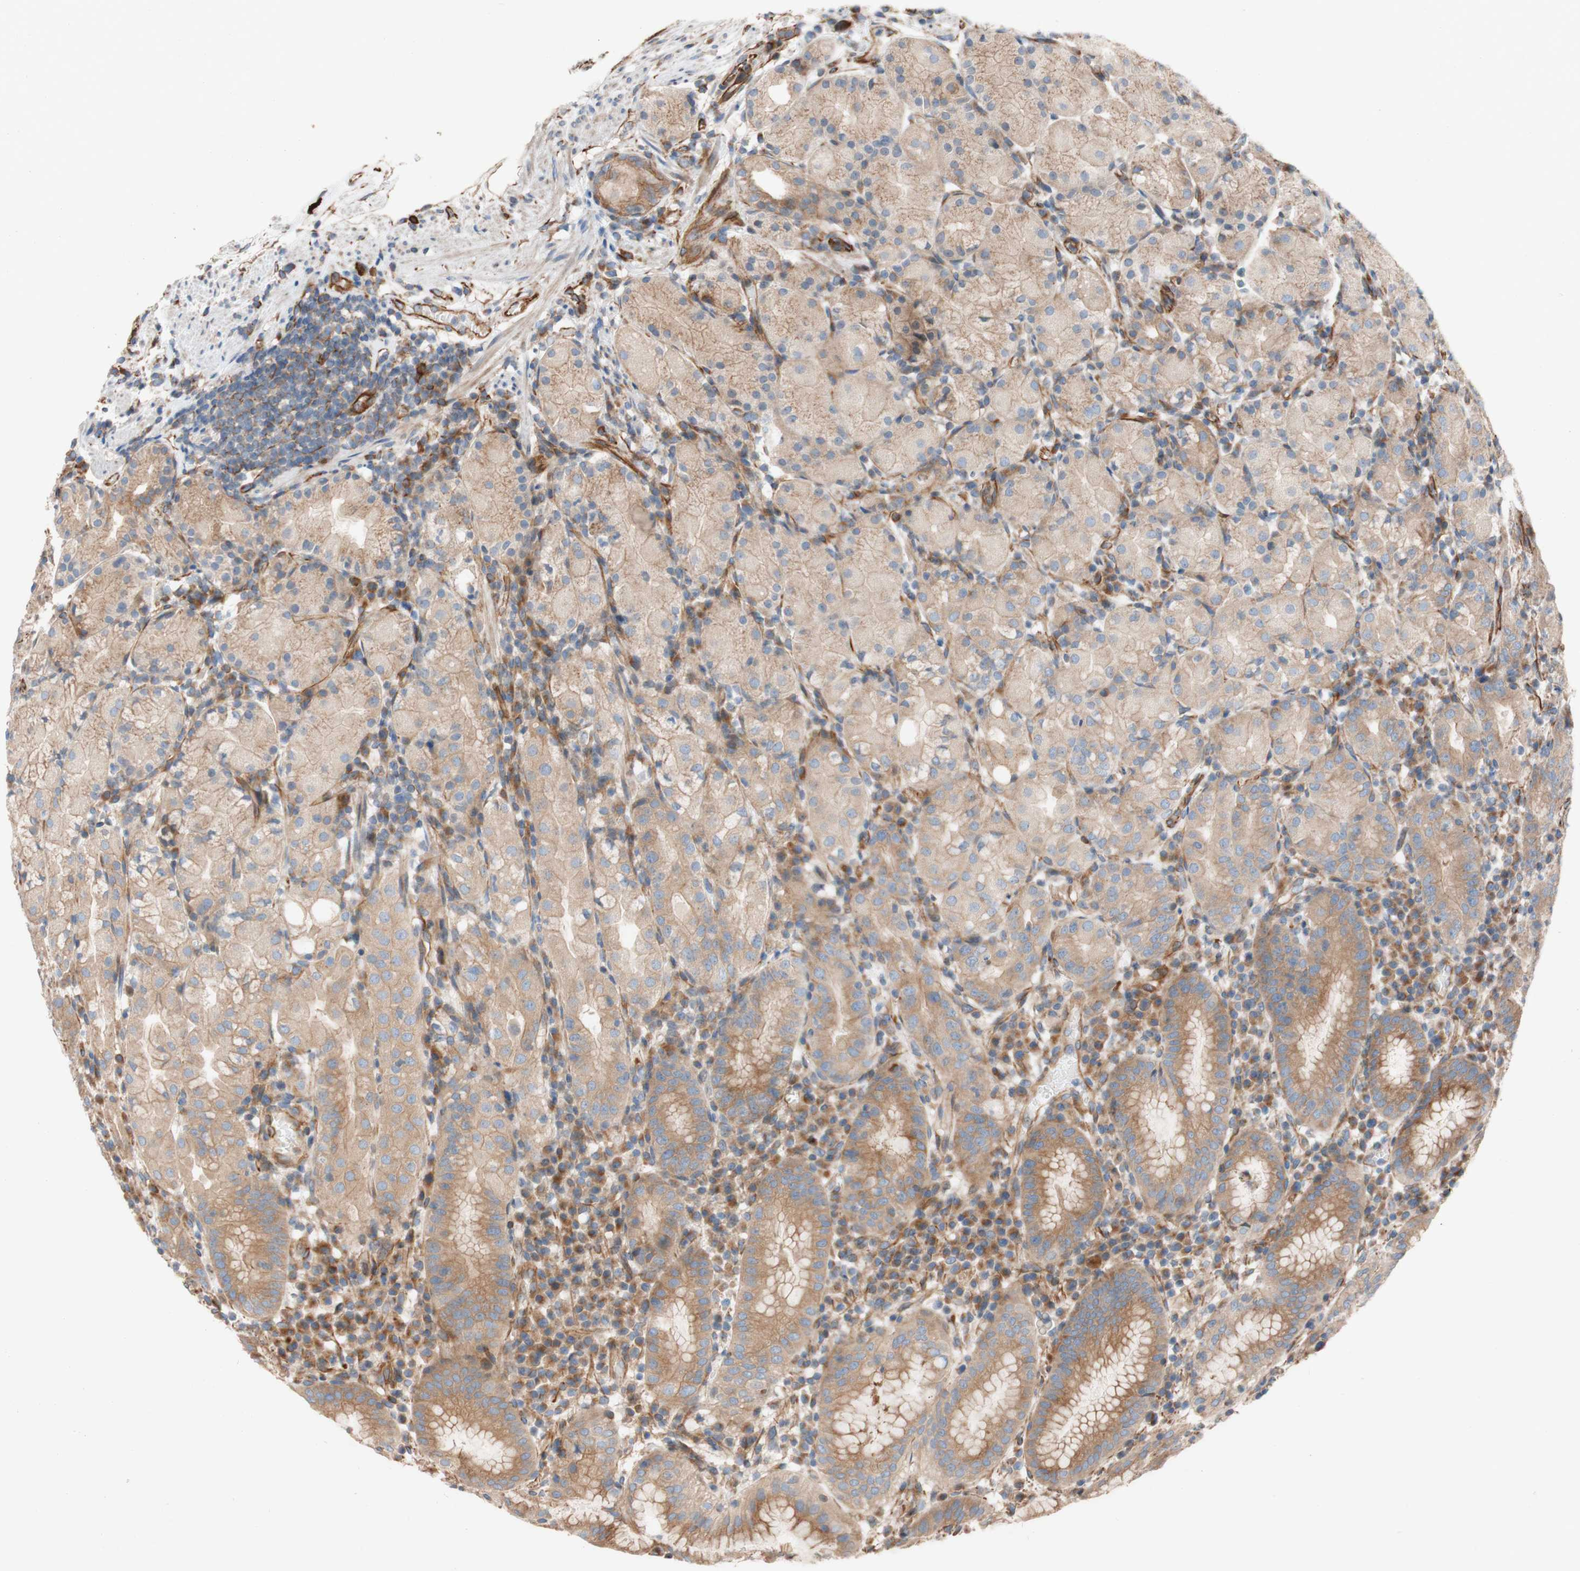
{"staining": {"intensity": "moderate", "quantity": ">75%", "location": "cytoplasmic/membranous"}, "tissue": "stomach", "cell_type": "Glandular cells", "image_type": "normal", "snomed": [{"axis": "morphology", "description": "Normal tissue, NOS"}, {"axis": "topography", "description": "Stomach"}, {"axis": "topography", "description": "Stomach, lower"}], "caption": "This is a histology image of immunohistochemistry (IHC) staining of normal stomach, which shows moderate staining in the cytoplasmic/membranous of glandular cells.", "gene": "C1orf43", "patient": {"sex": "female", "age": 75}}